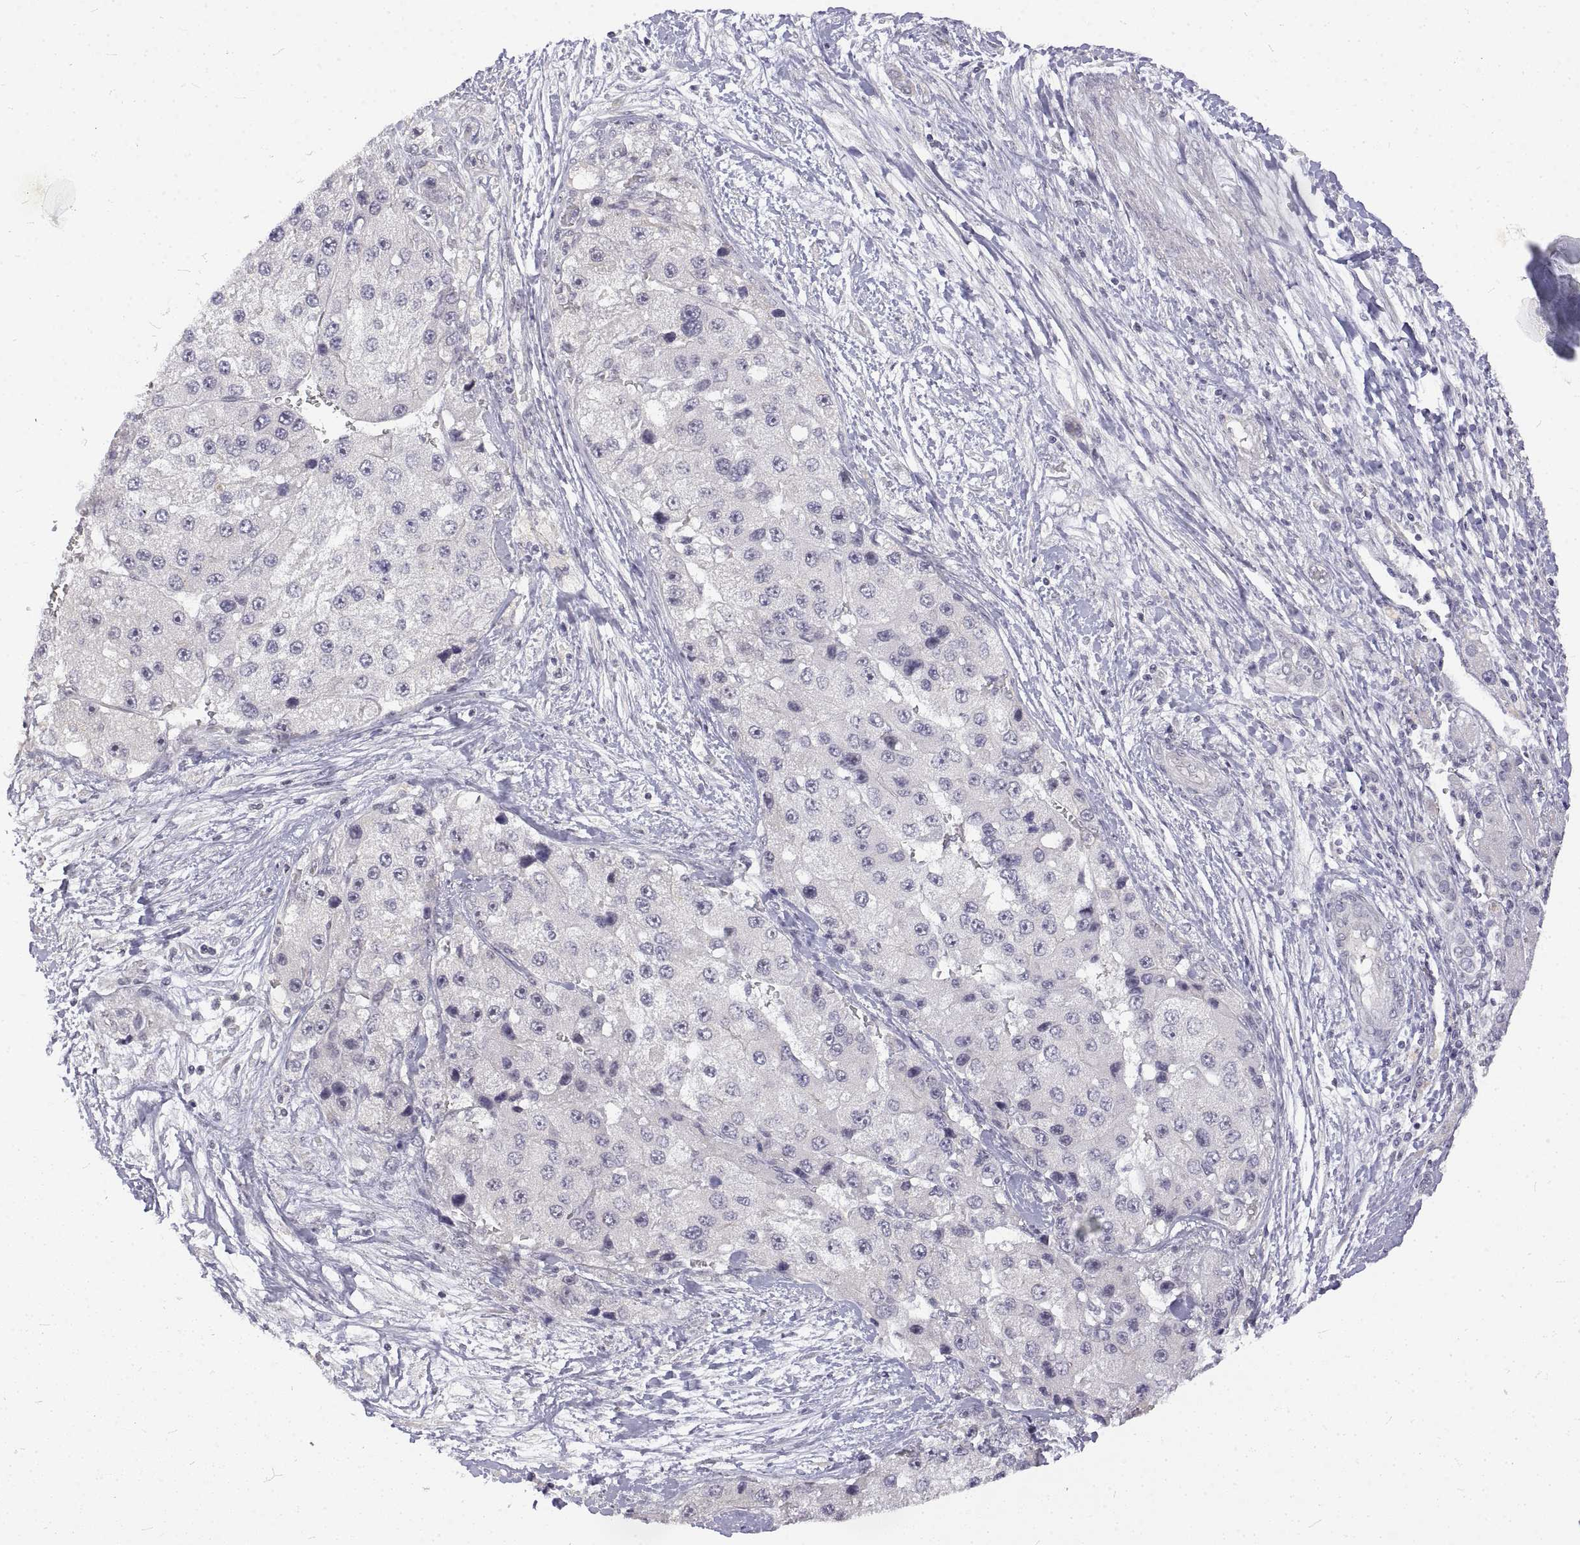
{"staining": {"intensity": "negative", "quantity": "none", "location": "none"}, "tissue": "liver cancer", "cell_type": "Tumor cells", "image_type": "cancer", "snomed": [{"axis": "morphology", "description": "Carcinoma, Hepatocellular, NOS"}, {"axis": "topography", "description": "Liver"}], "caption": "Liver cancer stained for a protein using immunohistochemistry exhibits no positivity tumor cells.", "gene": "ANO2", "patient": {"sex": "female", "age": 73}}